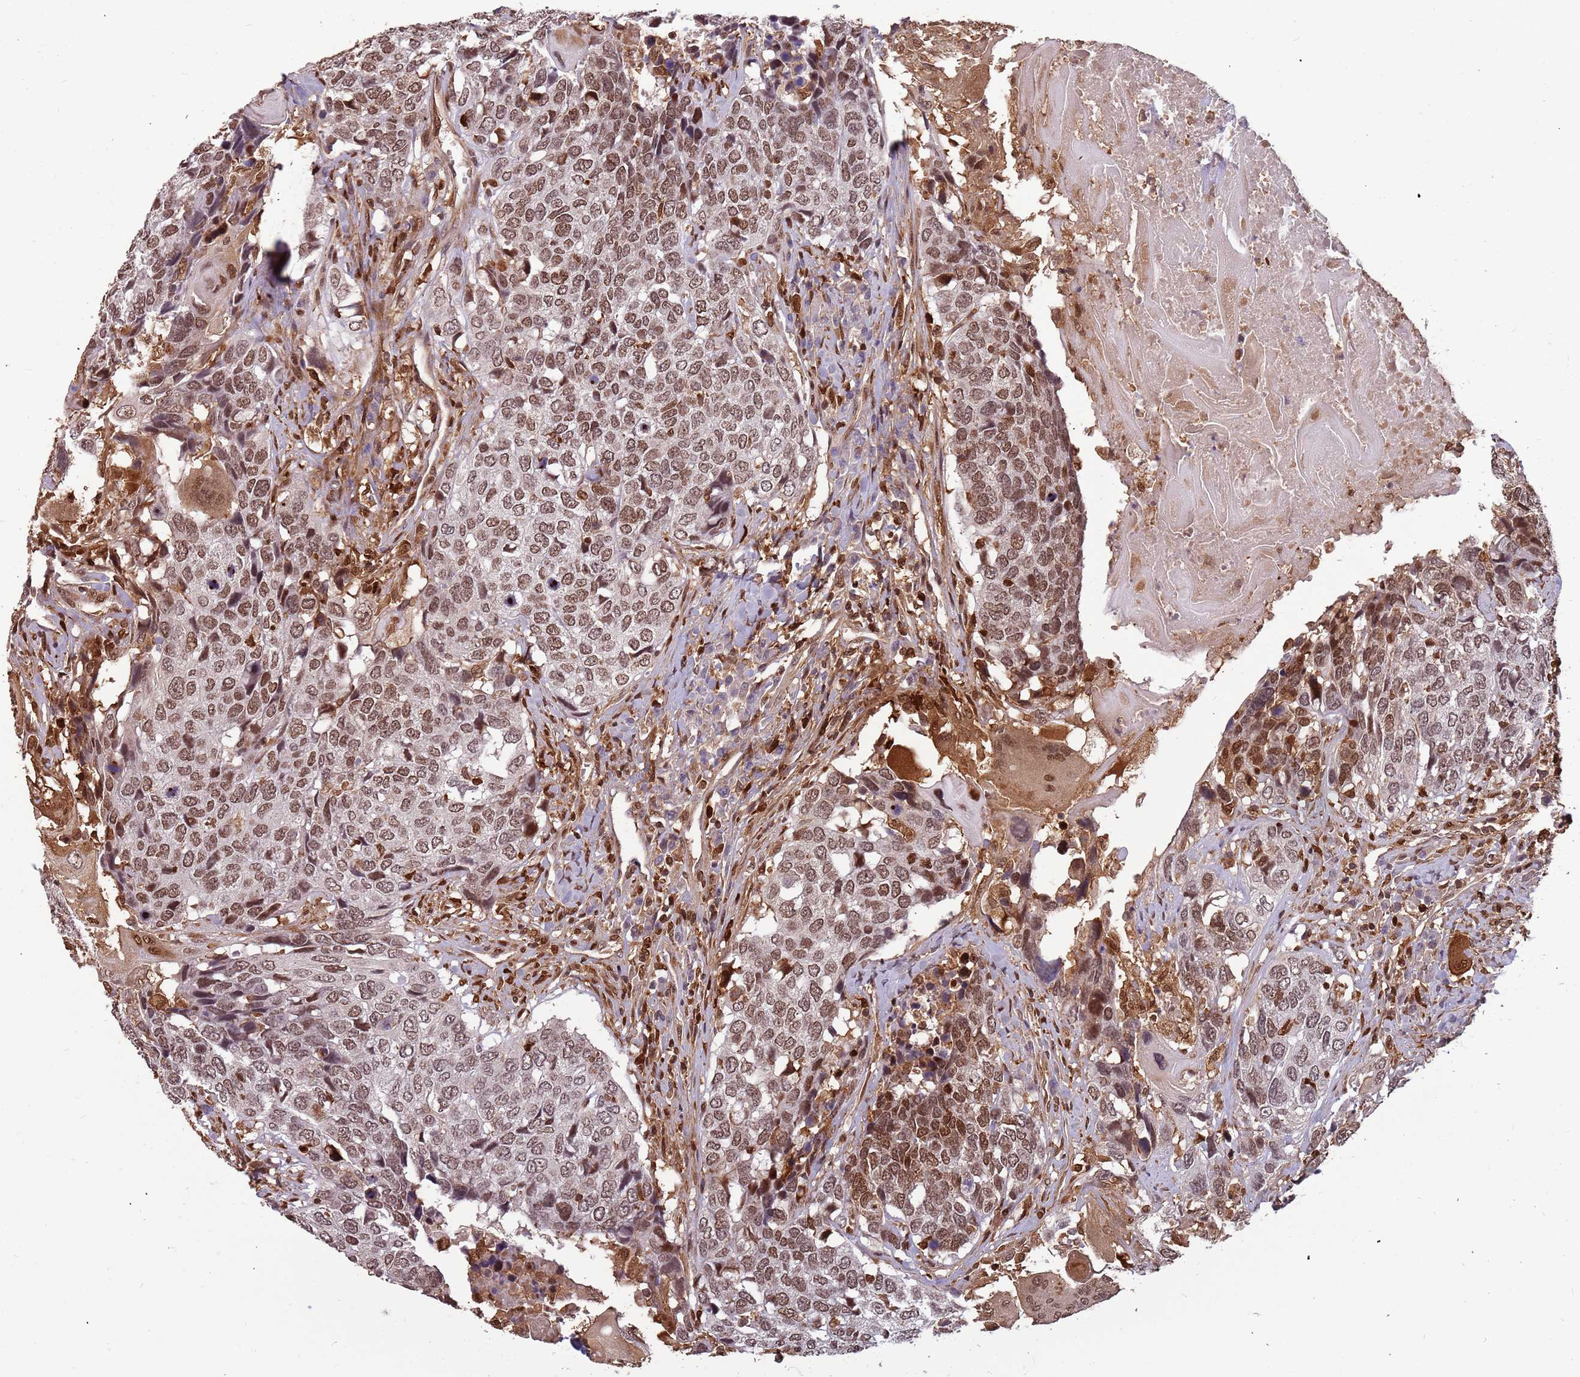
{"staining": {"intensity": "moderate", "quantity": ">75%", "location": "nuclear"}, "tissue": "head and neck cancer", "cell_type": "Tumor cells", "image_type": "cancer", "snomed": [{"axis": "morphology", "description": "Squamous cell carcinoma, NOS"}, {"axis": "topography", "description": "Head-Neck"}], "caption": "About >75% of tumor cells in head and neck cancer exhibit moderate nuclear protein staining as visualized by brown immunohistochemical staining.", "gene": "GBP2", "patient": {"sex": "male", "age": 66}}